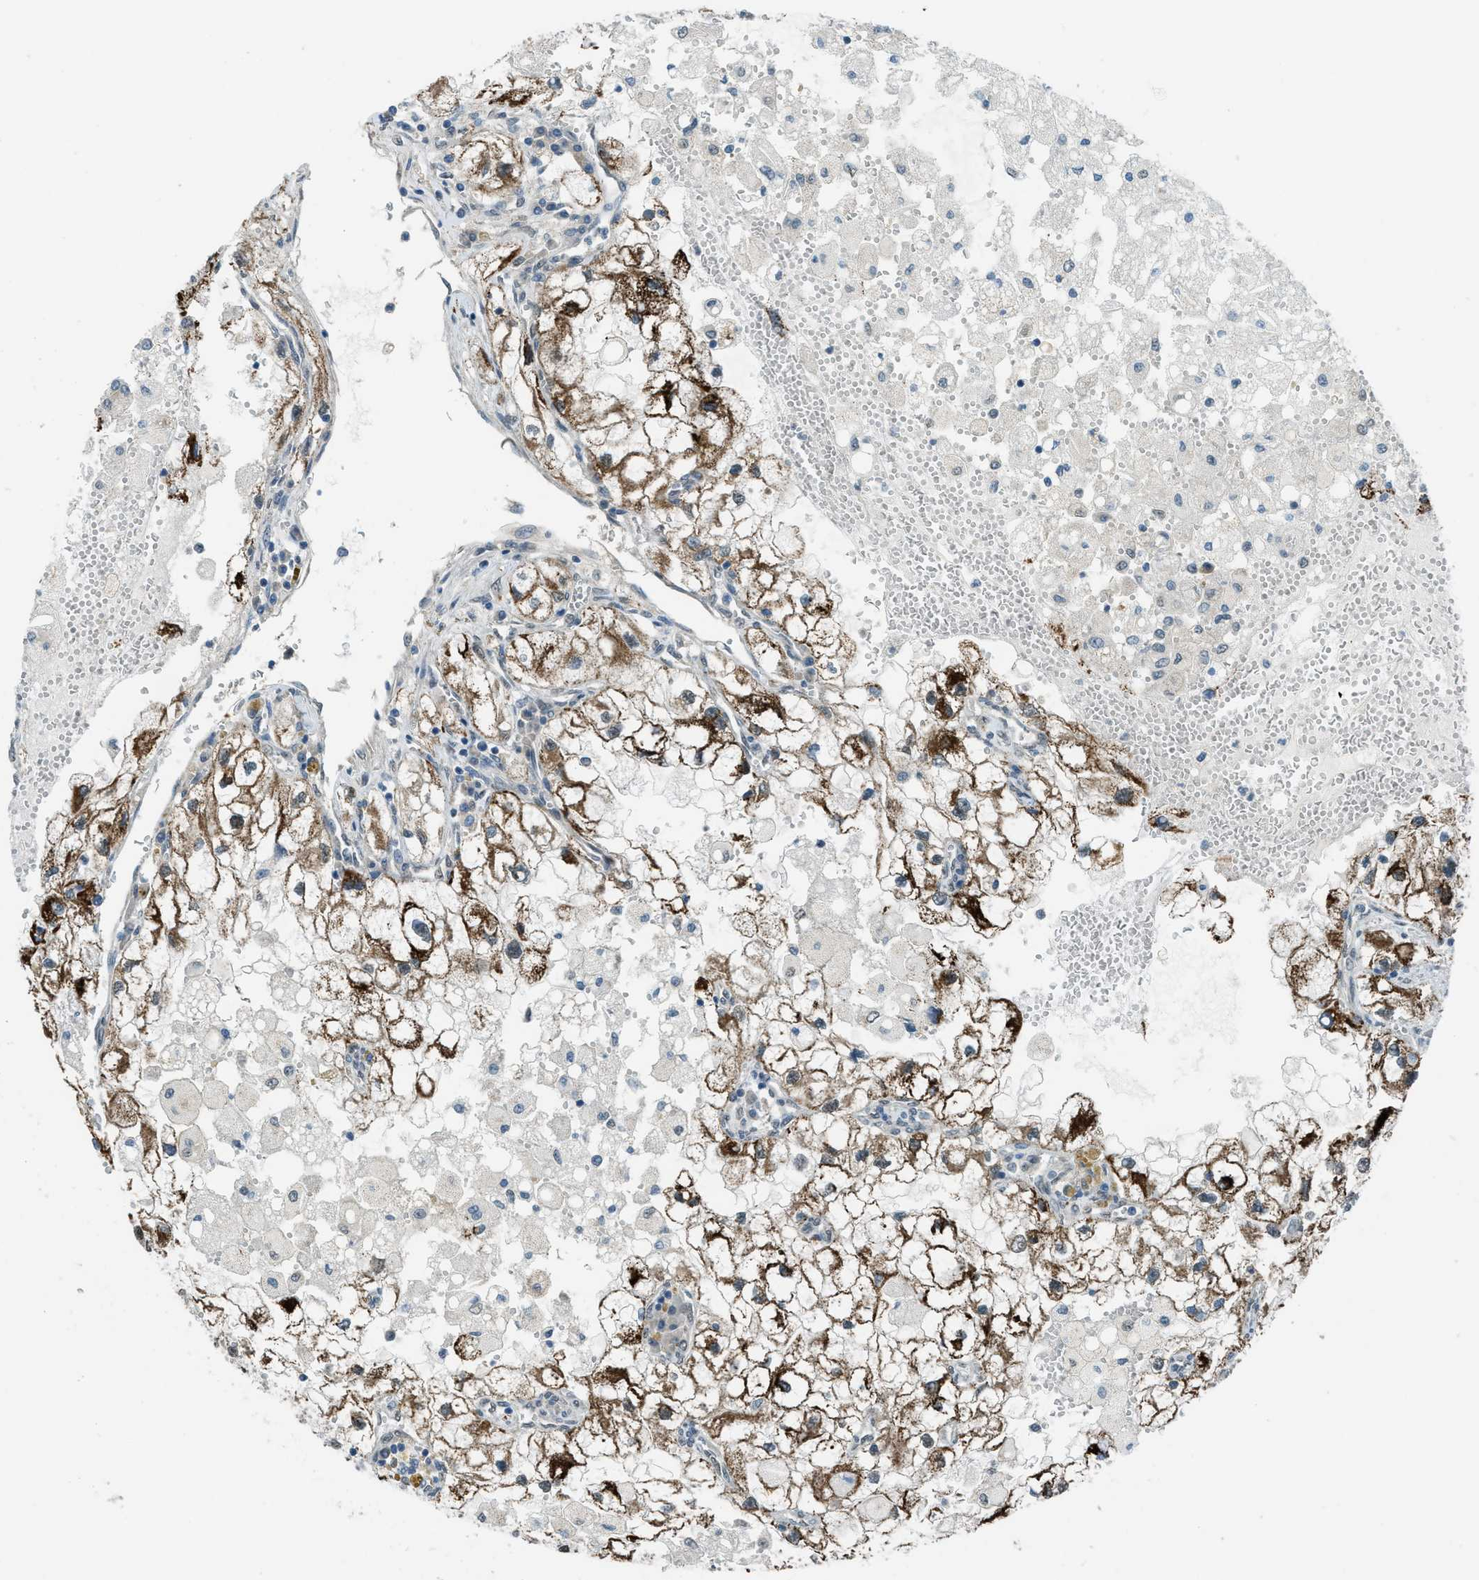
{"staining": {"intensity": "strong", "quantity": "25%-75%", "location": "cytoplasmic/membranous"}, "tissue": "renal cancer", "cell_type": "Tumor cells", "image_type": "cancer", "snomed": [{"axis": "morphology", "description": "Adenocarcinoma, NOS"}, {"axis": "topography", "description": "Kidney"}], "caption": "Immunohistochemistry (IHC) photomicrograph of renal adenocarcinoma stained for a protein (brown), which reveals high levels of strong cytoplasmic/membranous positivity in about 25%-75% of tumor cells.", "gene": "NPEPL1", "patient": {"sex": "female", "age": 70}}